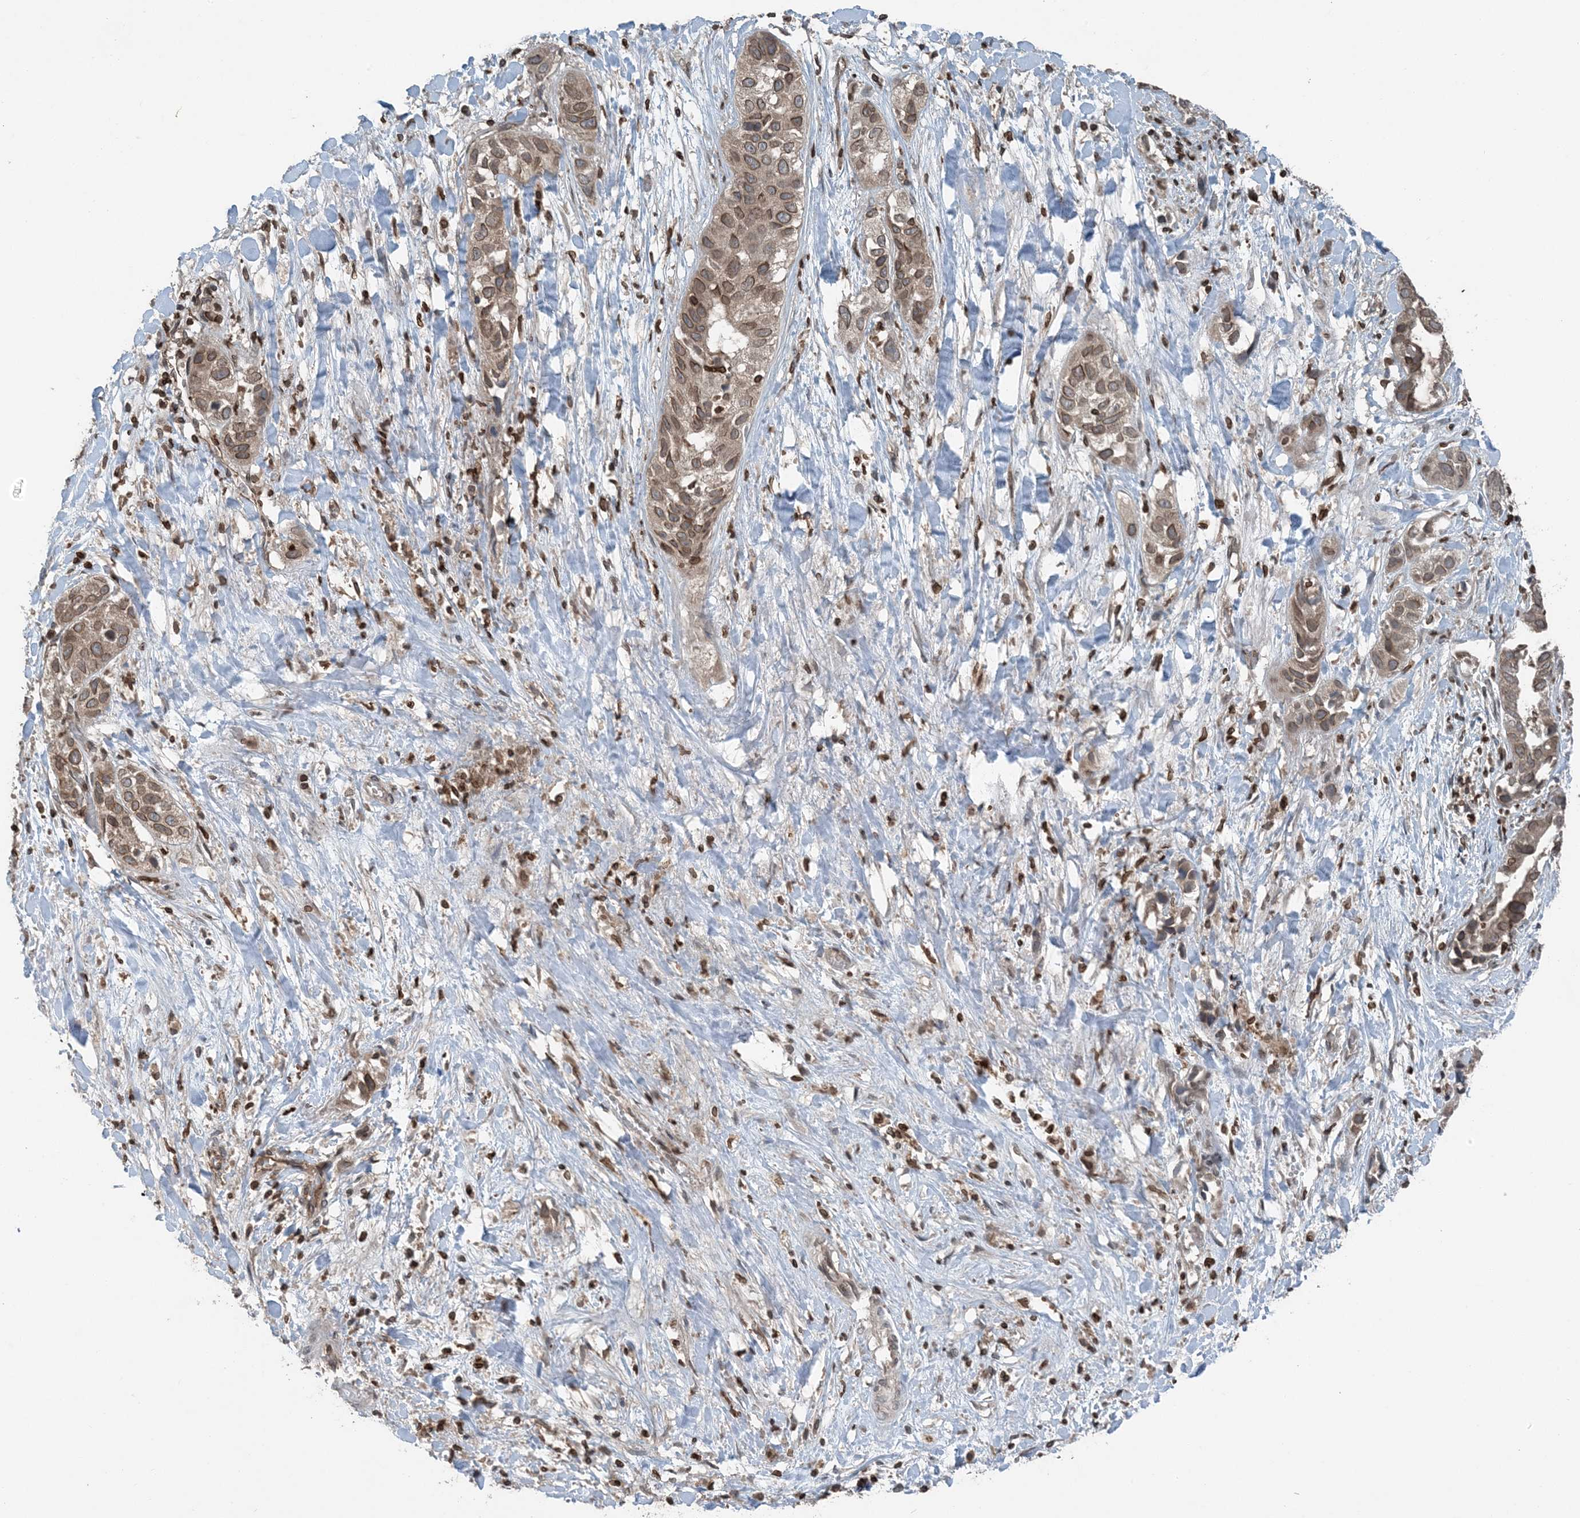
{"staining": {"intensity": "moderate", "quantity": ">75%", "location": "cytoplasmic/membranous,nuclear"}, "tissue": "liver cancer", "cell_type": "Tumor cells", "image_type": "cancer", "snomed": [{"axis": "morphology", "description": "Cholangiocarcinoma"}, {"axis": "topography", "description": "Liver"}], "caption": "This micrograph demonstrates liver cancer stained with immunohistochemistry (IHC) to label a protein in brown. The cytoplasmic/membranous and nuclear of tumor cells show moderate positivity for the protein. Nuclei are counter-stained blue.", "gene": "ZFAND2B", "patient": {"sex": "female", "age": 52}}